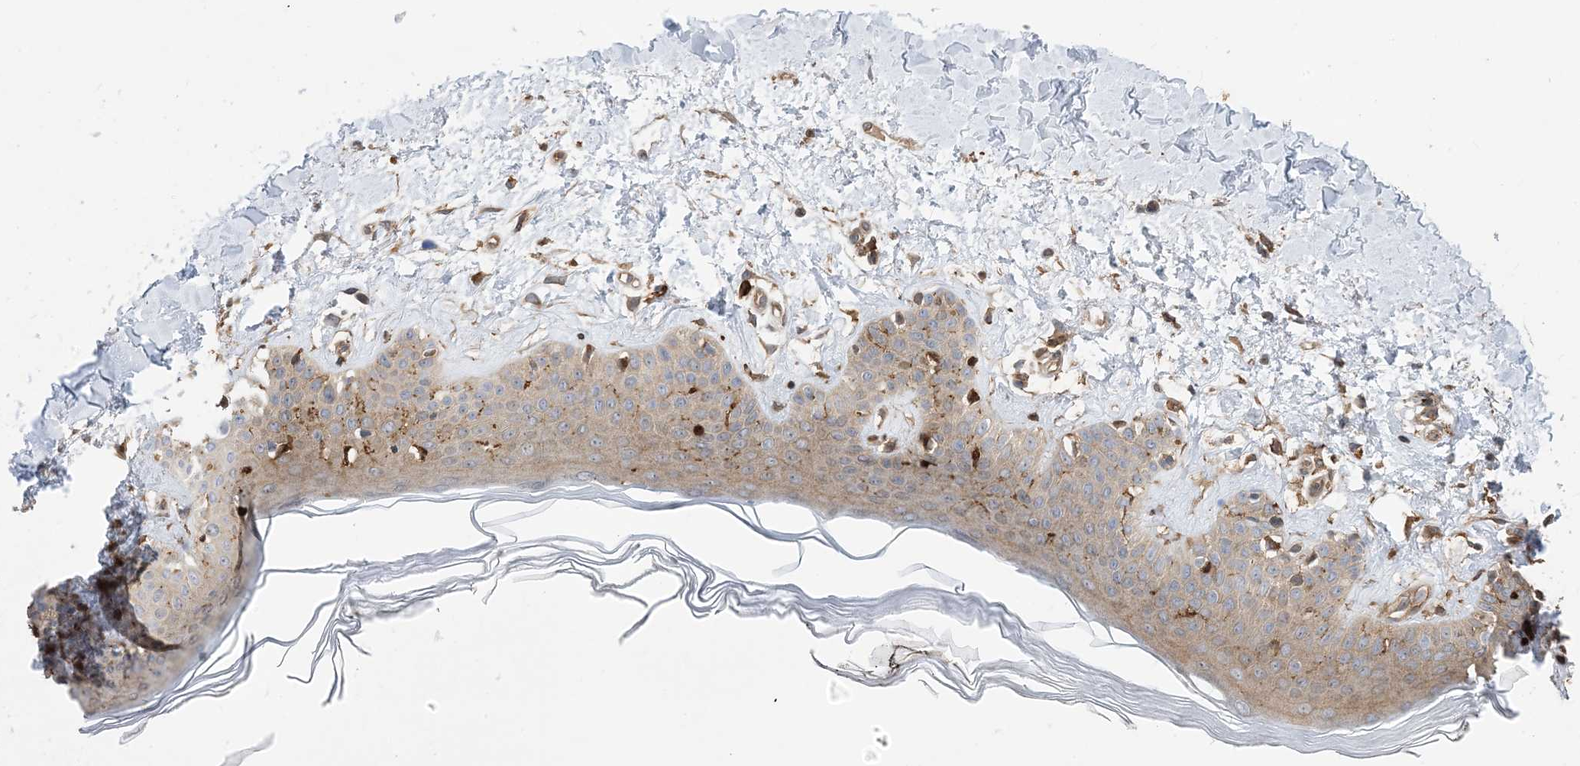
{"staining": {"intensity": "moderate", "quantity": "25%-75%", "location": "cytoplasmic/membranous"}, "tissue": "skin", "cell_type": "Fibroblasts", "image_type": "normal", "snomed": [{"axis": "morphology", "description": "Normal tissue, NOS"}, {"axis": "topography", "description": "Skin"}], "caption": "Protein staining of unremarkable skin shows moderate cytoplasmic/membranous staining in about 25%-75% of fibroblasts. The staining was performed using DAB to visualize the protein expression in brown, while the nuclei were stained in blue with hematoxylin (Magnification: 20x).", "gene": "HS1BP3", "patient": {"sex": "female", "age": 64}}